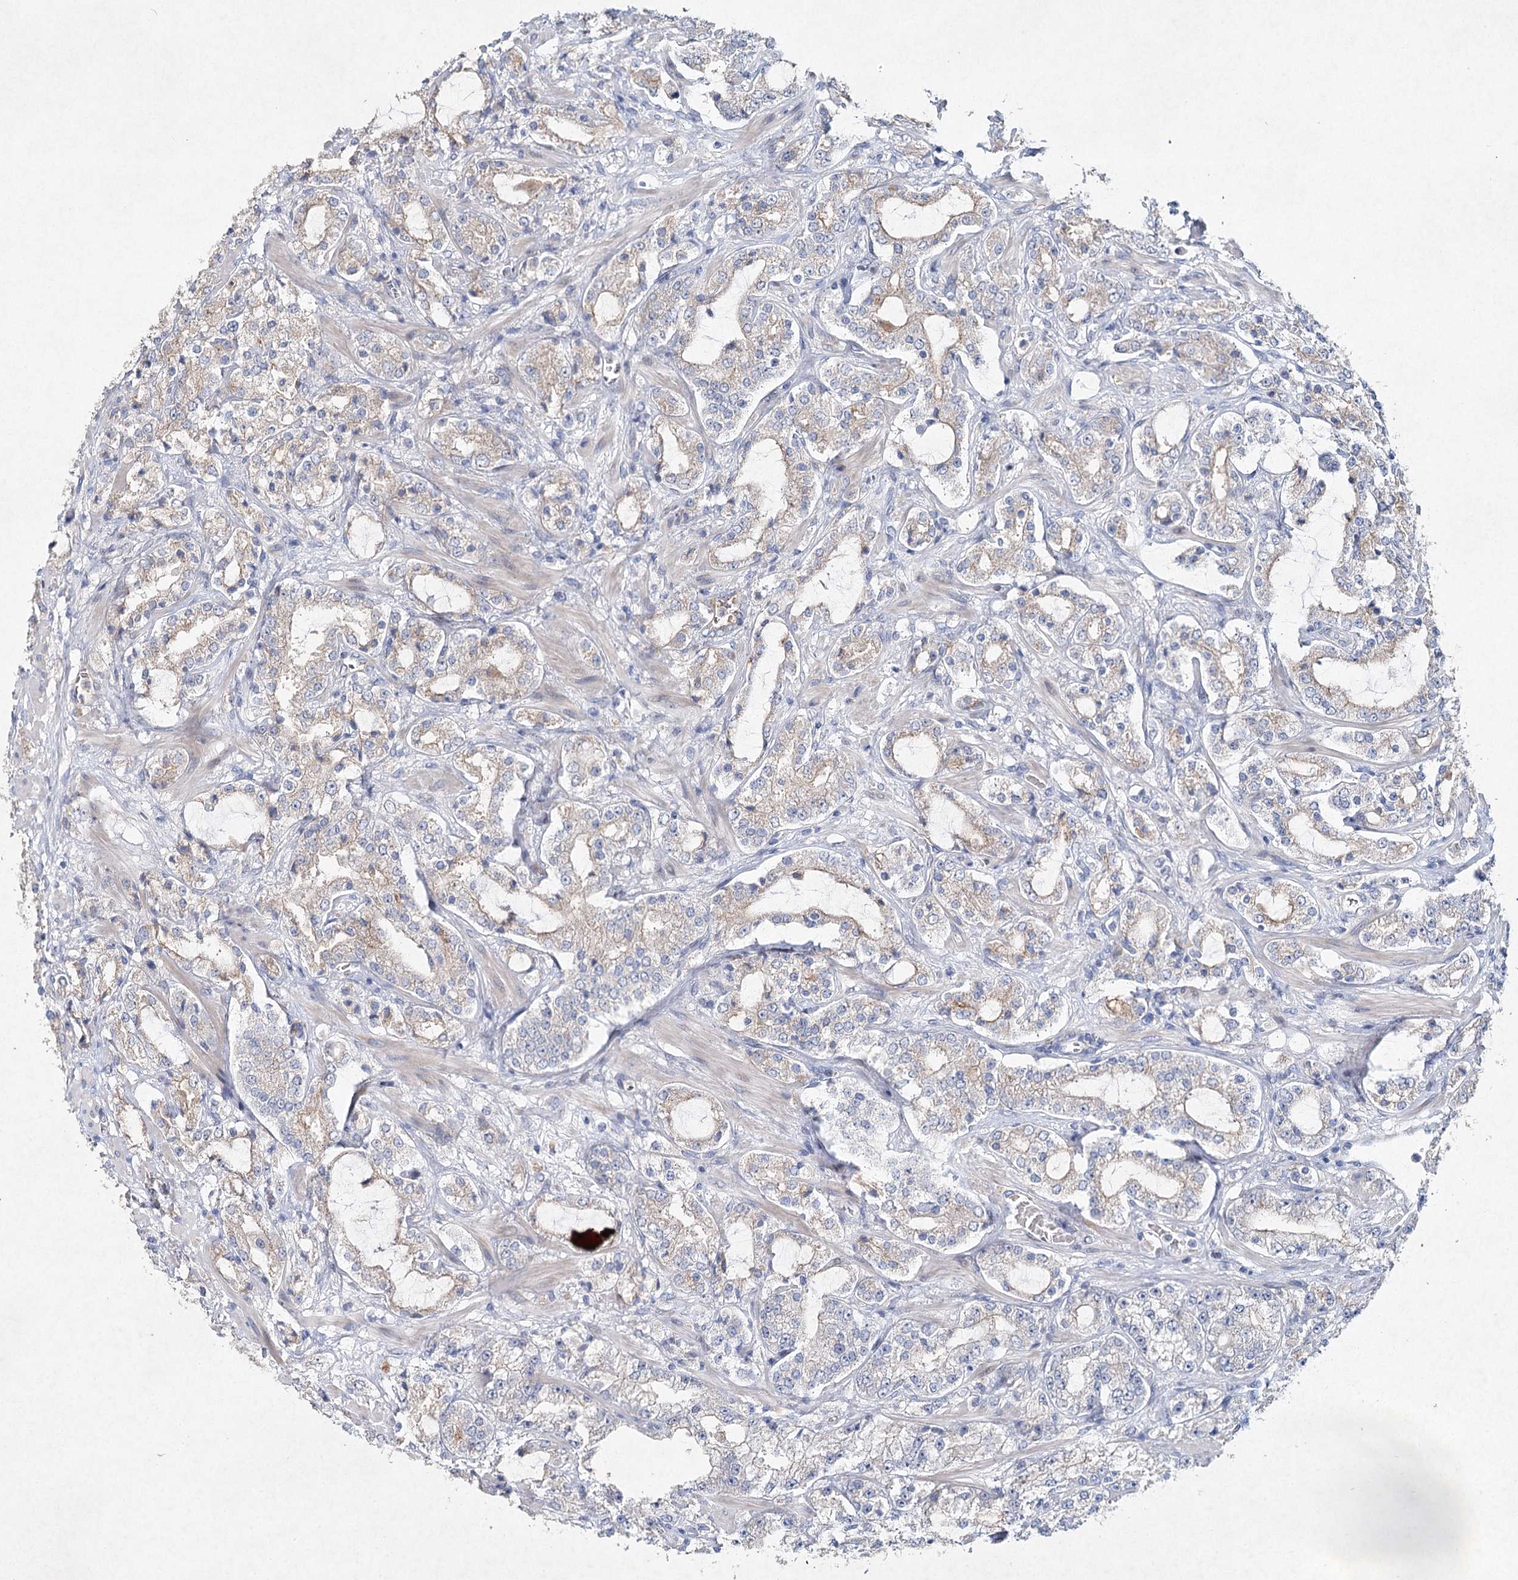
{"staining": {"intensity": "weak", "quantity": "25%-75%", "location": "cytoplasmic/membranous"}, "tissue": "prostate cancer", "cell_type": "Tumor cells", "image_type": "cancer", "snomed": [{"axis": "morphology", "description": "Adenocarcinoma, High grade"}, {"axis": "topography", "description": "Prostate"}], "caption": "Immunohistochemistry (IHC) photomicrograph of neoplastic tissue: human high-grade adenocarcinoma (prostate) stained using immunohistochemistry shows low levels of weak protein expression localized specifically in the cytoplasmic/membranous of tumor cells, appearing as a cytoplasmic/membranous brown color.", "gene": "RFX6", "patient": {"sex": "male", "age": 64}}